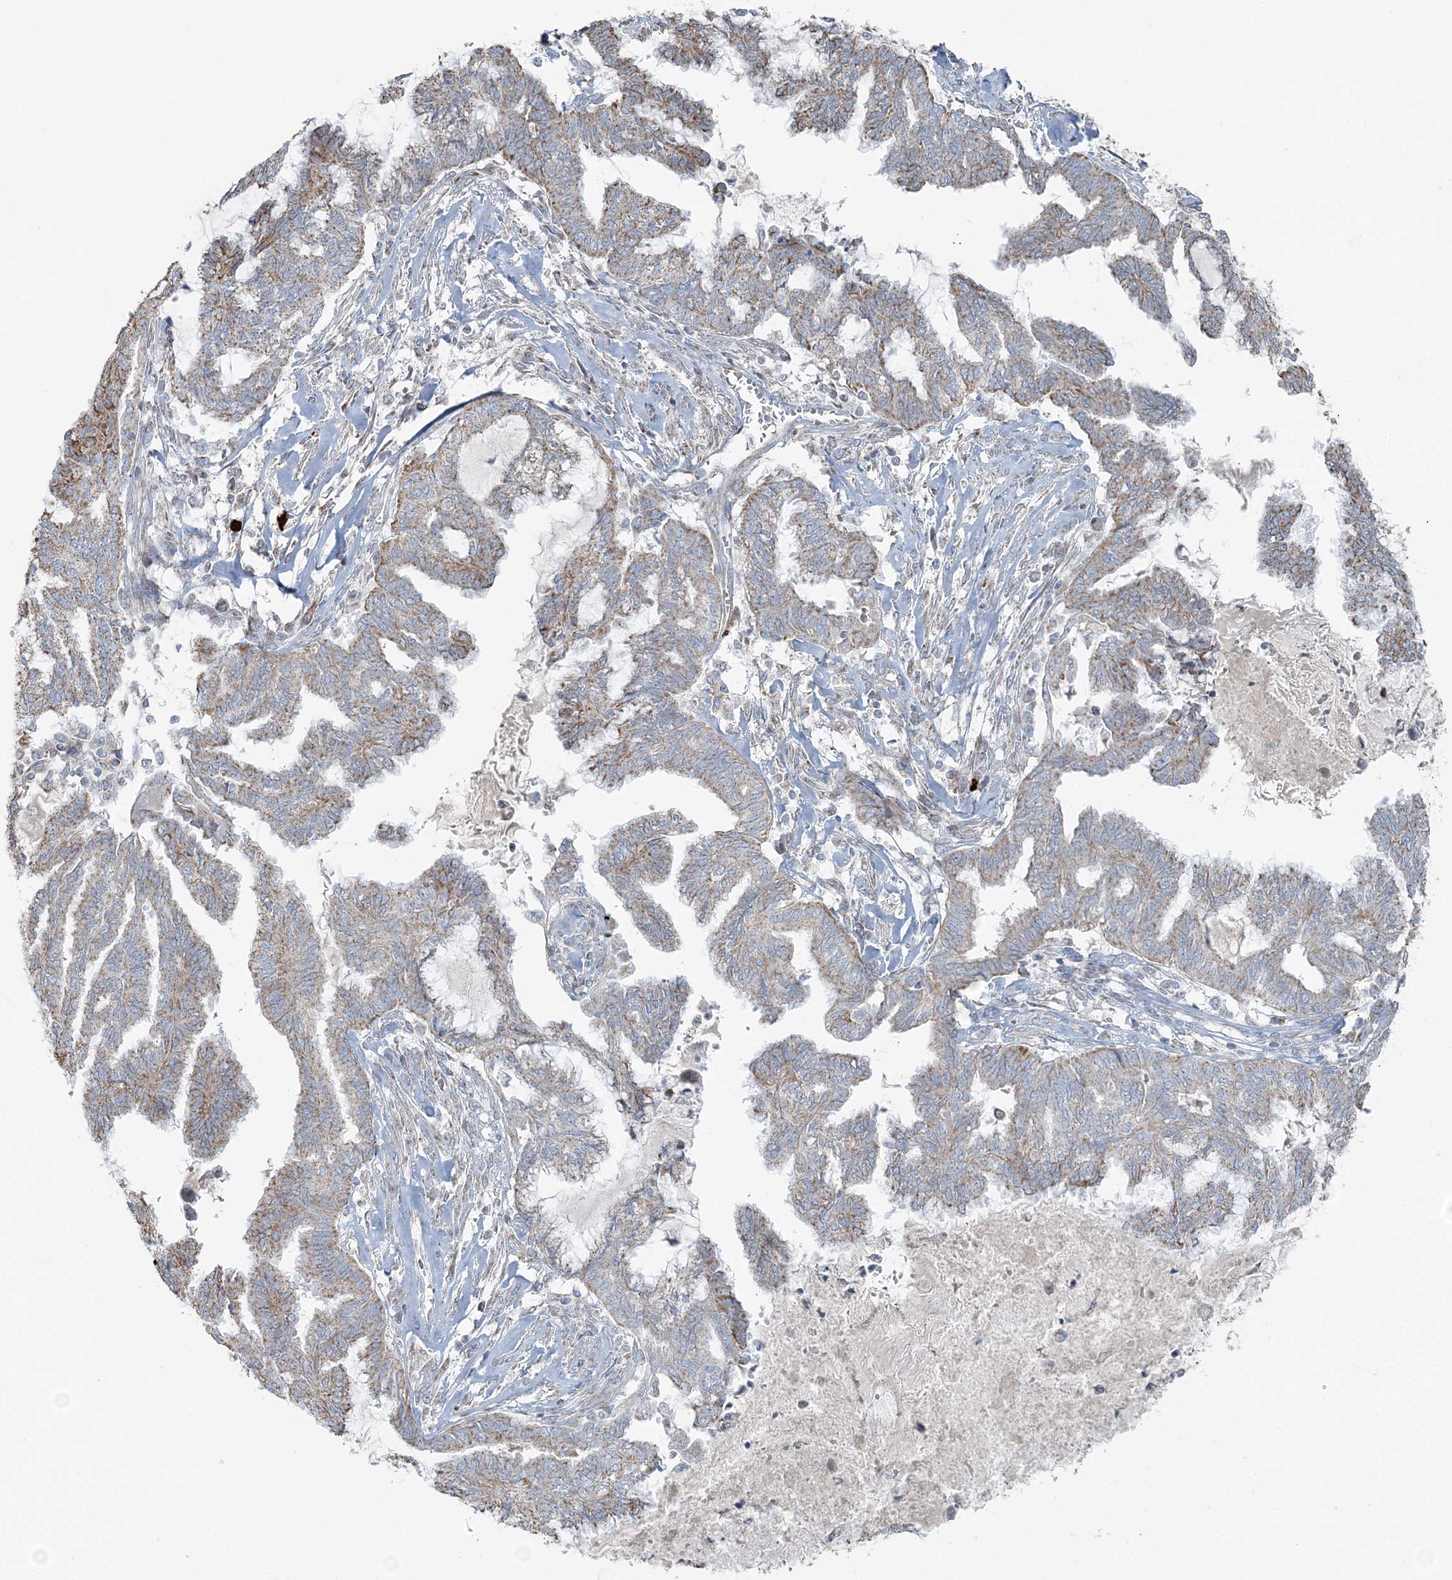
{"staining": {"intensity": "moderate", "quantity": ">75%", "location": "cytoplasmic/membranous"}, "tissue": "endometrial cancer", "cell_type": "Tumor cells", "image_type": "cancer", "snomed": [{"axis": "morphology", "description": "Adenocarcinoma, NOS"}, {"axis": "topography", "description": "Endometrium"}], "caption": "Immunohistochemical staining of human endometrial cancer (adenocarcinoma) exhibits moderate cytoplasmic/membranous protein staining in about >75% of tumor cells. The staining was performed using DAB to visualize the protein expression in brown, while the nuclei were stained in blue with hematoxylin (Magnification: 20x).", "gene": "SLC22A16", "patient": {"sex": "female", "age": 86}}